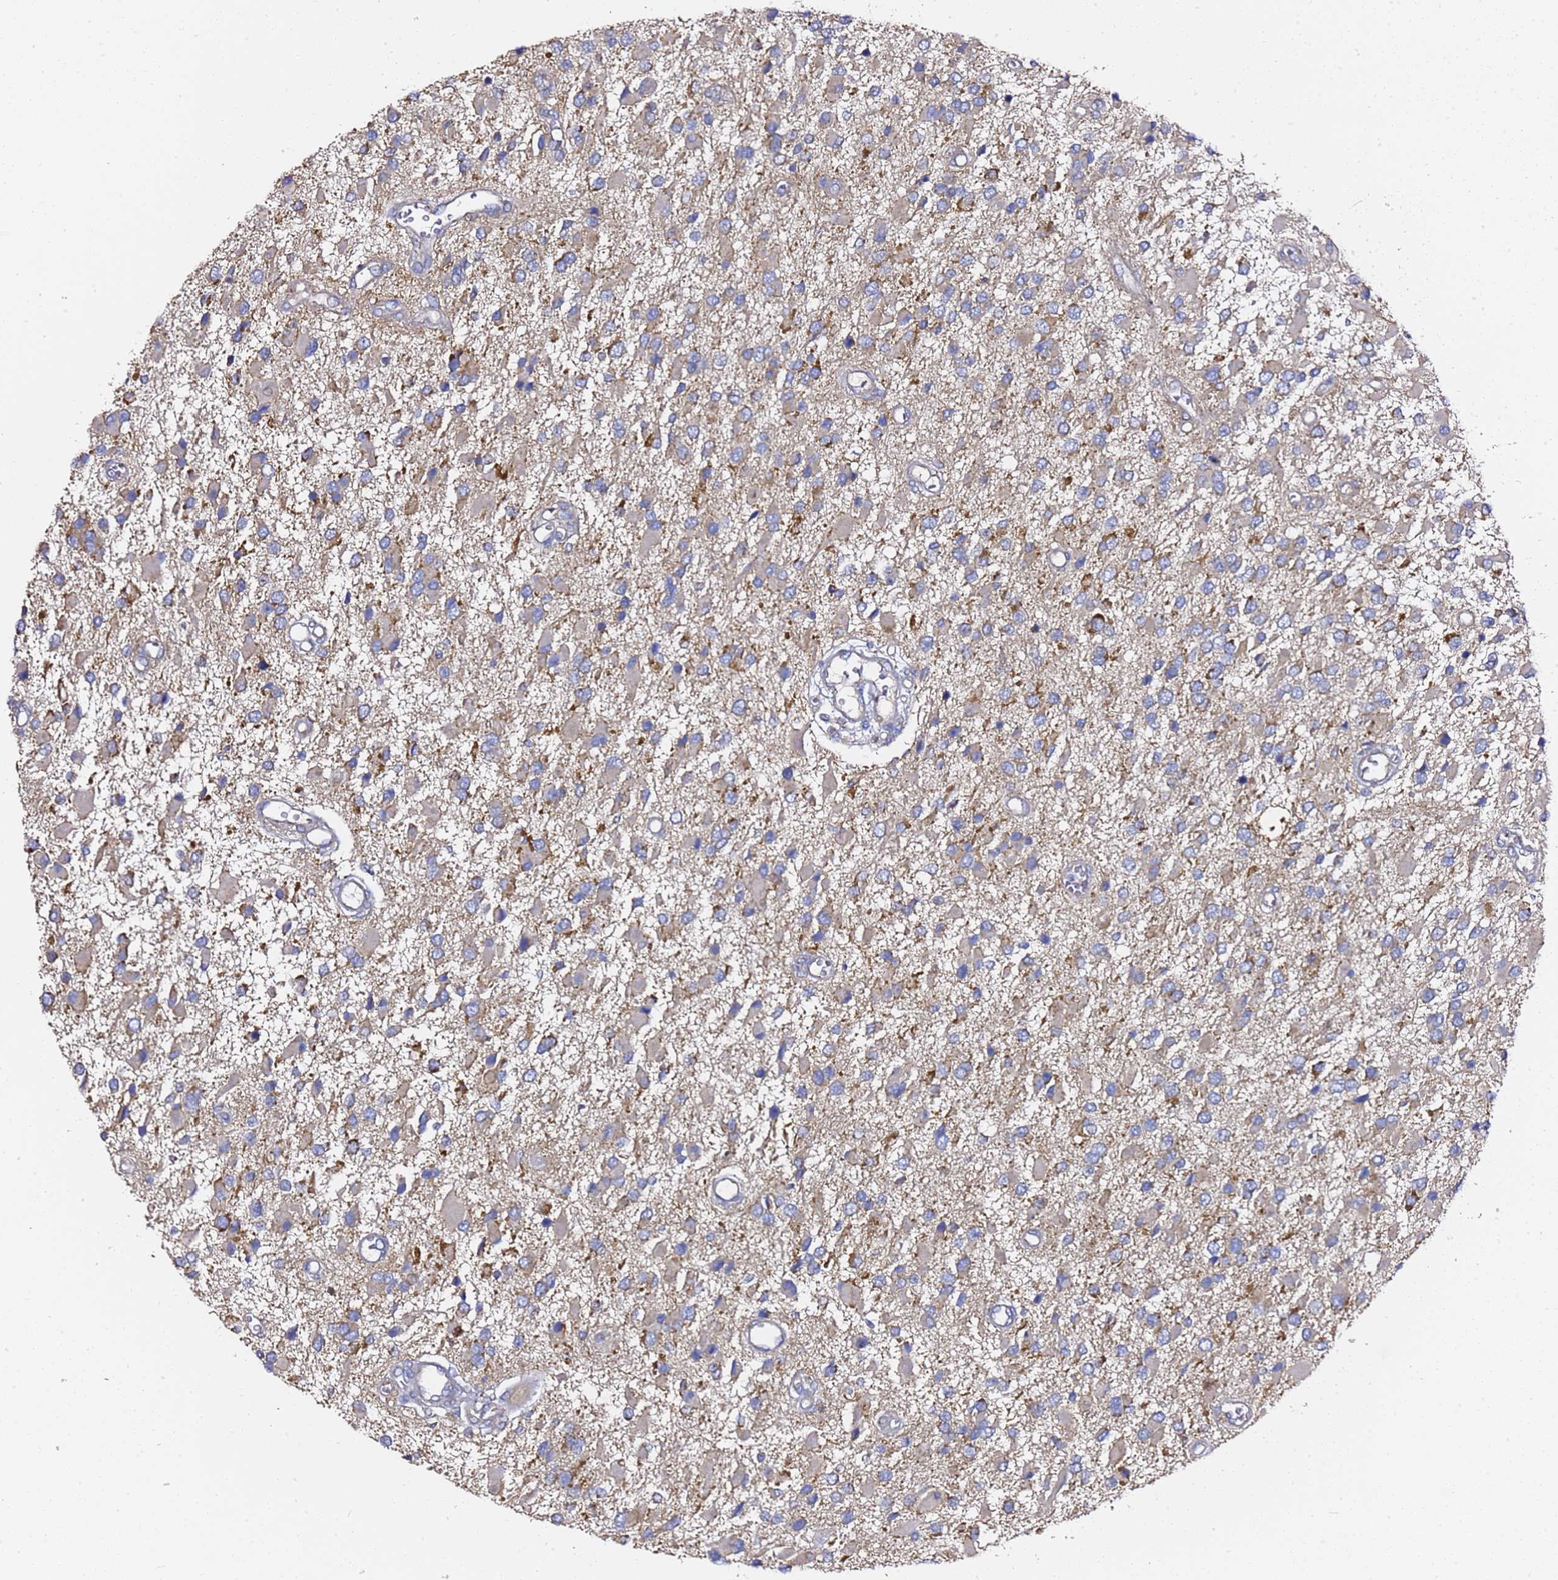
{"staining": {"intensity": "strong", "quantity": "<25%", "location": "cytoplasmic/membranous"}, "tissue": "glioma", "cell_type": "Tumor cells", "image_type": "cancer", "snomed": [{"axis": "morphology", "description": "Glioma, malignant, High grade"}, {"axis": "topography", "description": "Brain"}], "caption": "Immunohistochemical staining of glioma shows medium levels of strong cytoplasmic/membranous protein positivity in approximately <25% of tumor cells. Ihc stains the protein of interest in brown and the nuclei are stained blue.", "gene": "C19orf12", "patient": {"sex": "male", "age": 53}}